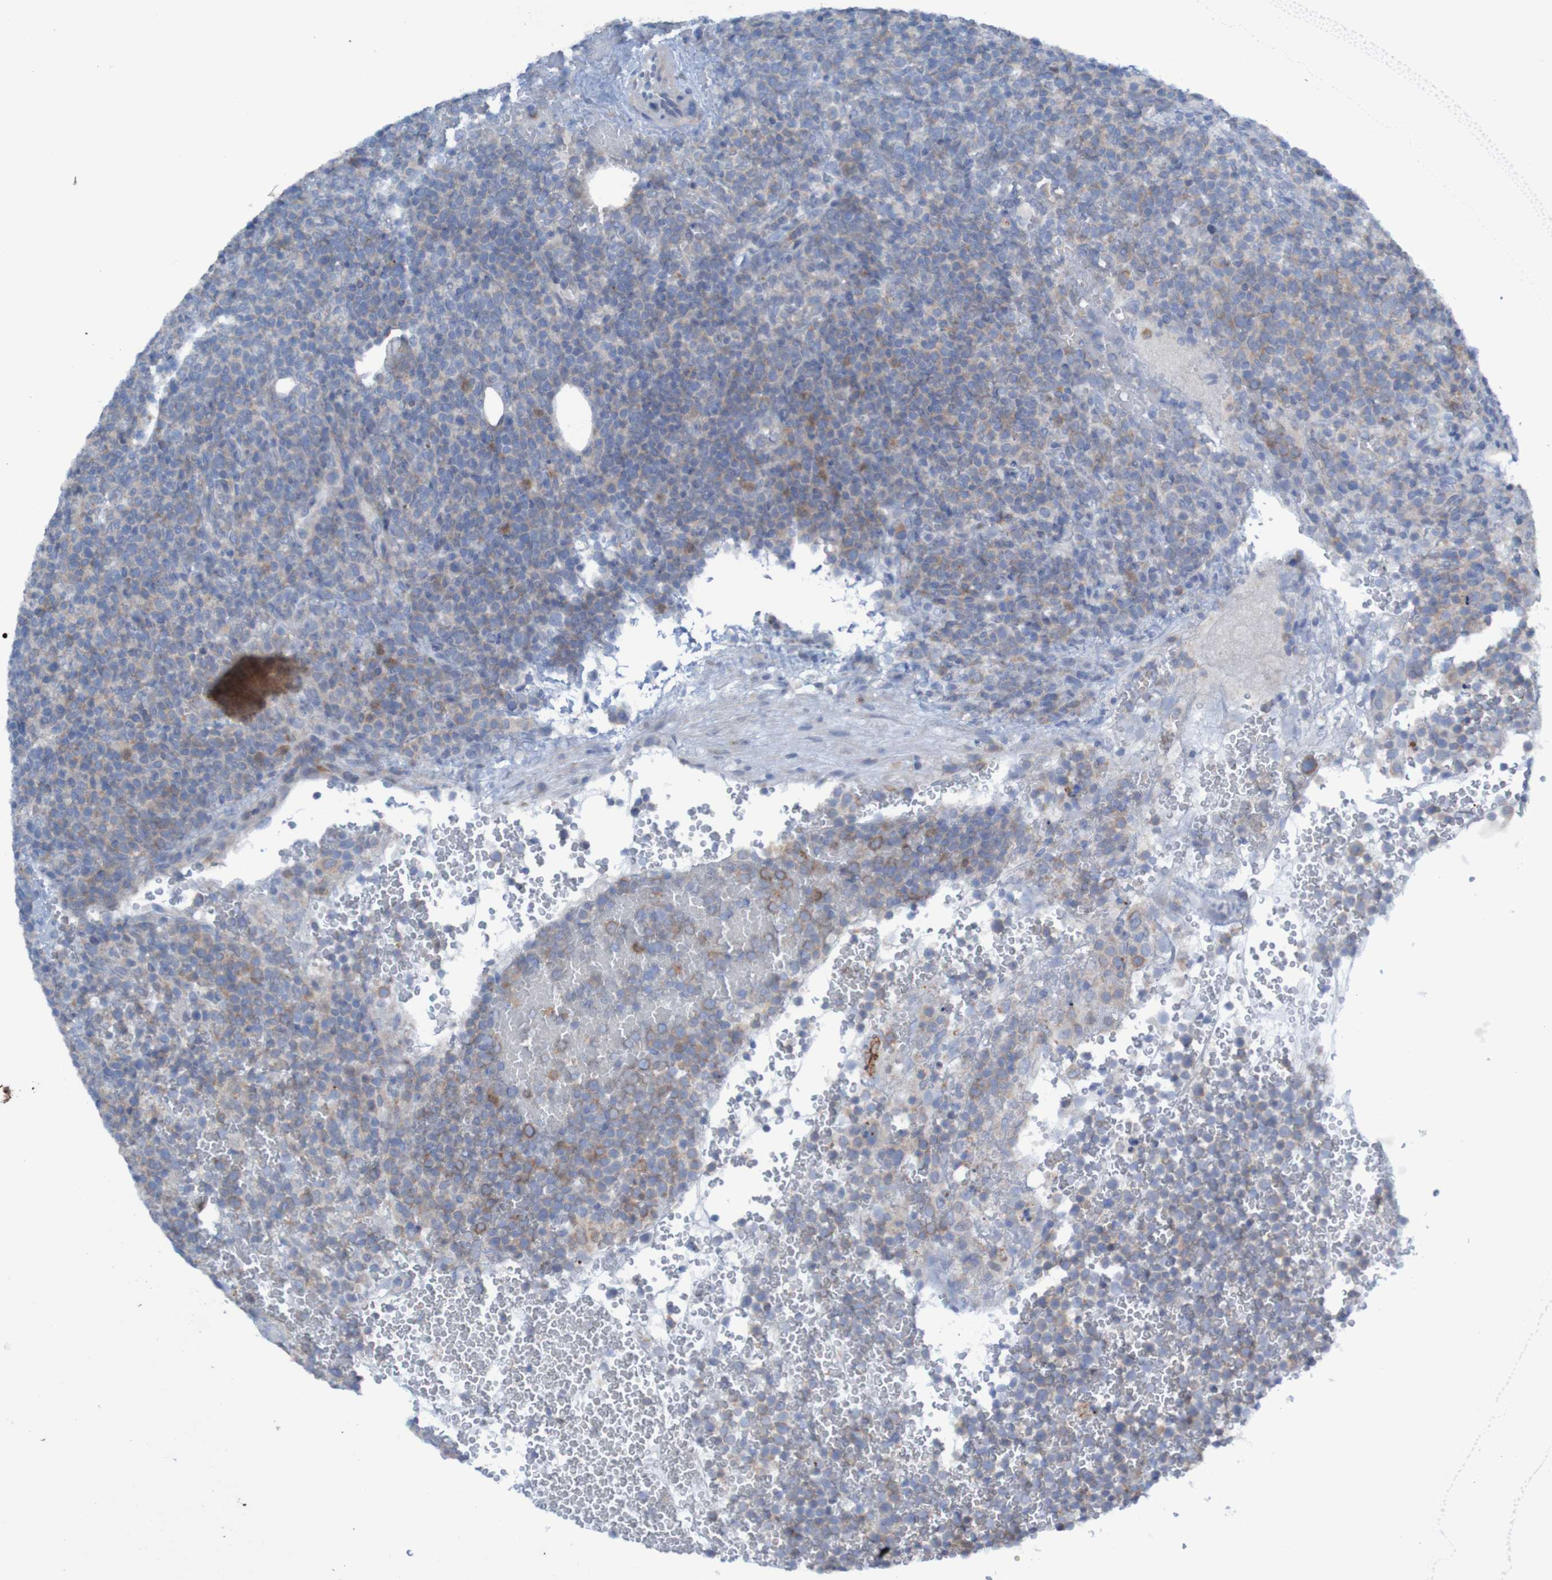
{"staining": {"intensity": "moderate", "quantity": "<25%", "location": "cytoplasmic/membranous"}, "tissue": "lymphoma", "cell_type": "Tumor cells", "image_type": "cancer", "snomed": [{"axis": "morphology", "description": "Malignant lymphoma, non-Hodgkin's type, High grade"}, {"axis": "topography", "description": "Lymph node"}], "caption": "Immunohistochemistry (IHC) micrograph of high-grade malignant lymphoma, non-Hodgkin's type stained for a protein (brown), which exhibits low levels of moderate cytoplasmic/membranous staining in about <25% of tumor cells.", "gene": "ANGPT4", "patient": {"sex": "male", "age": 61}}